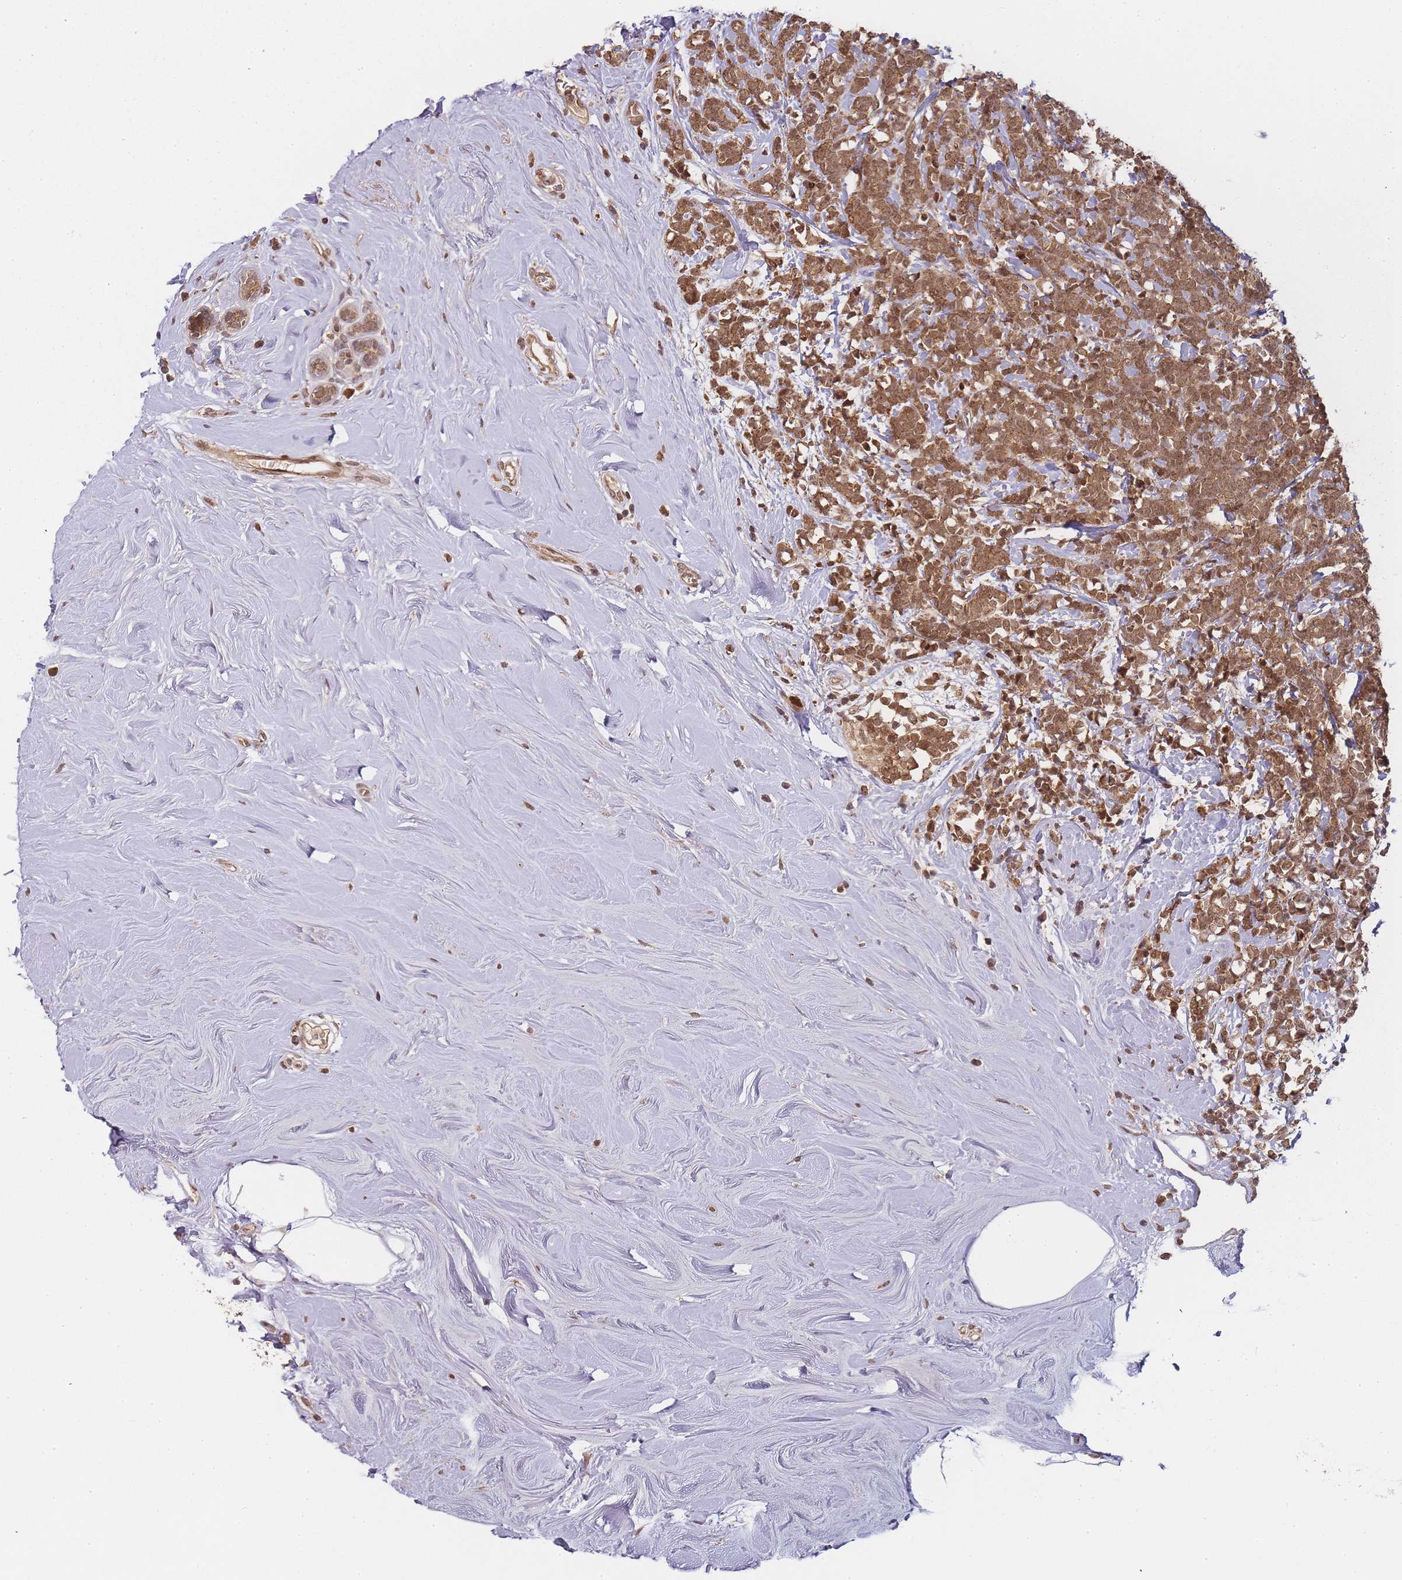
{"staining": {"intensity": "moderate", "quantity": ">75%", "location": "cytoplasmic/membranous,nuclear"}, "tissue": "breast cancer", "cell_type": "Tumor cells", "image_type": "cancer", "snomed": [{"axis": "morphology", "description": "Lobular carcinoma"}, {"axis": "topography", "description": "Breast"}], "caption": "A brown stain shows moderate cytoplasmic/membranous and nuclear staining of a protein in human breast lobular carcinoma tumor cells. (DAB (3,3'-diaminobenzidine) IHC with brightfield microscopy, high magnification).", "gene": "ZNF497", "patient": {"sex": "female", "age": 58}}